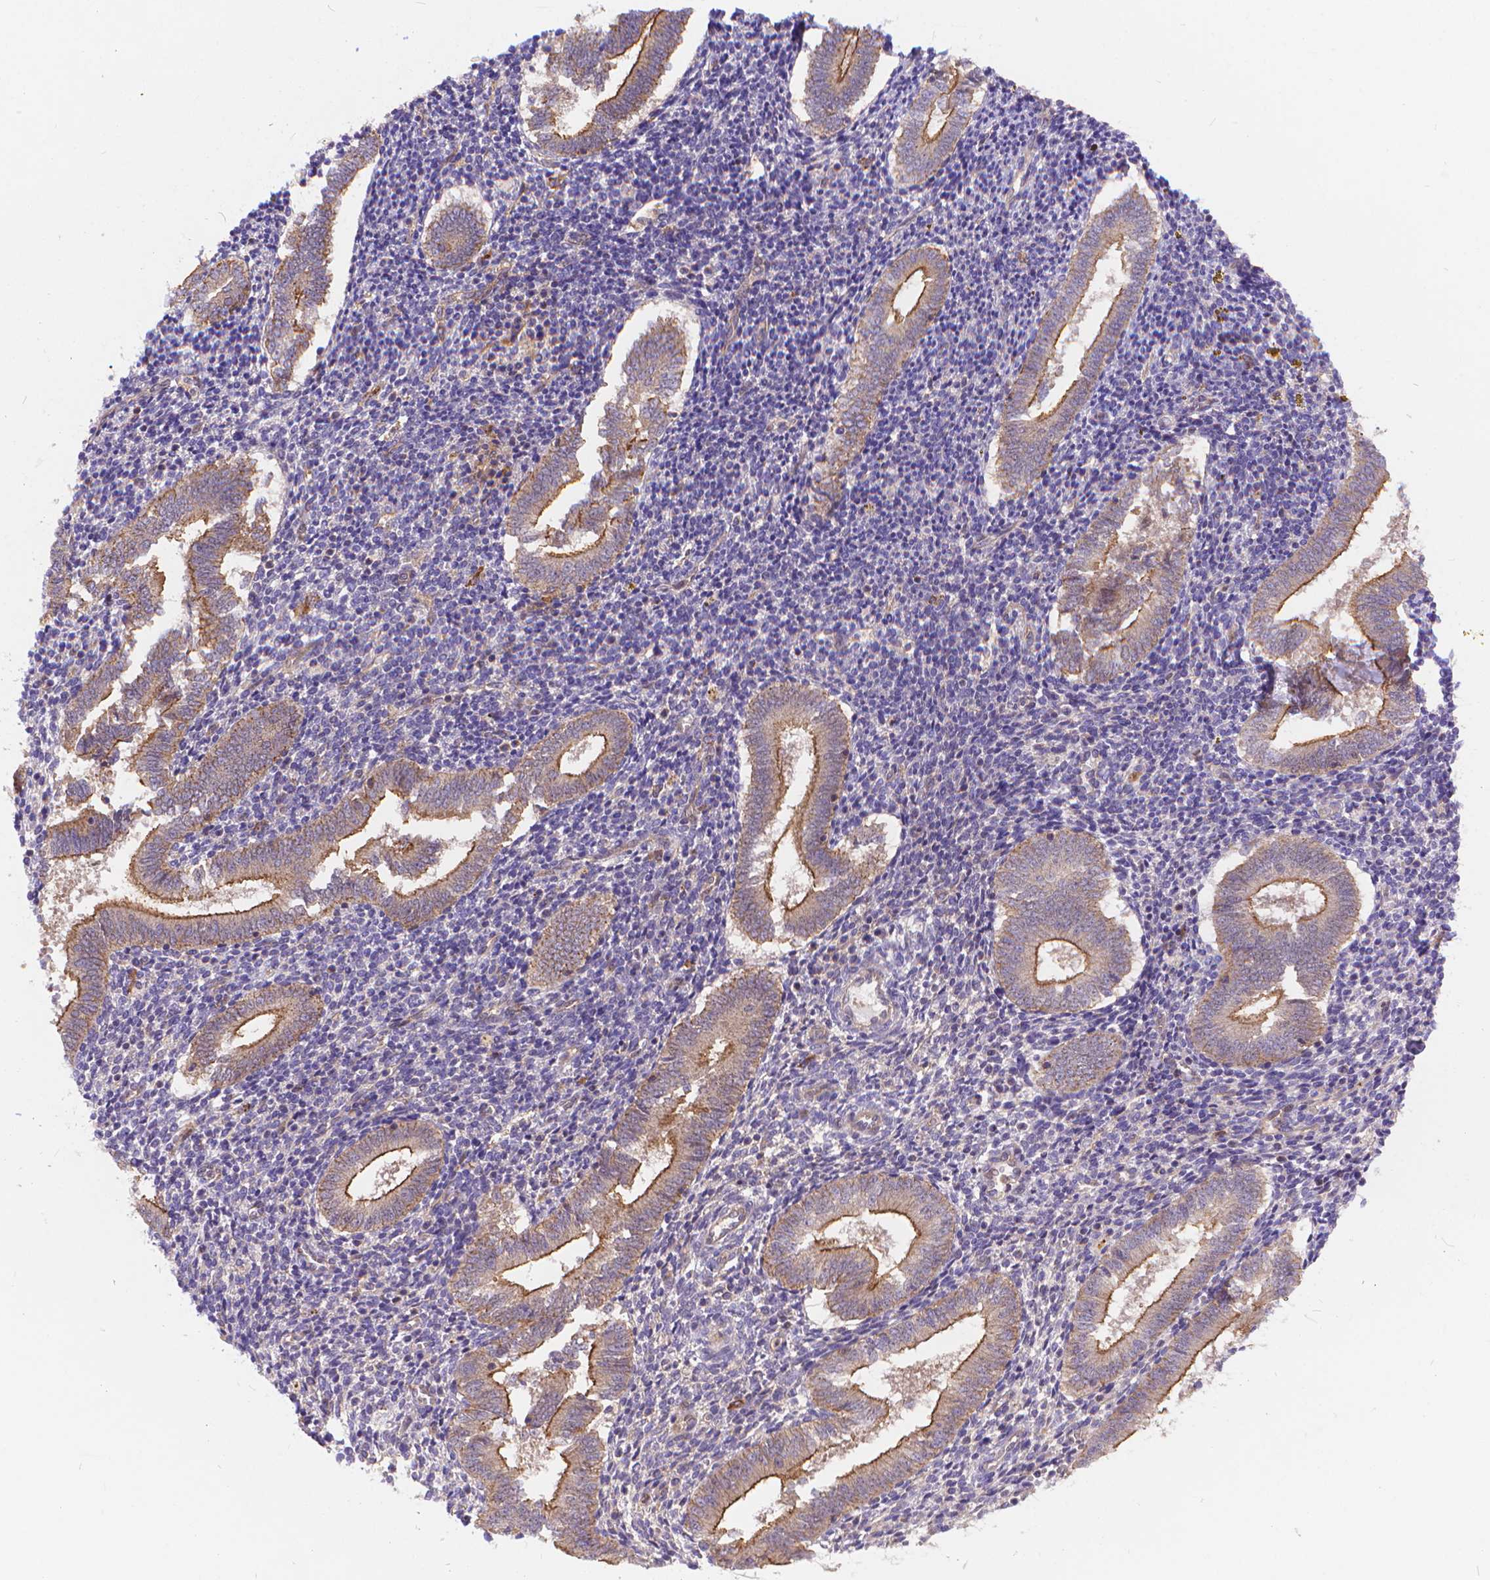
{"staining": {"intensity": "negative", "quantity": "none", "location": "none"}, "tissue": "endometrium", "cell_type": "Cells in endometrial stroma", "image_type": "normal", "snomed": [{"axis": "morphology", "description": "Normal tissue, NOS"}, {"axis": "topography", "description": "Endometrium"}], "caption": "Micrograph shows no protein staining in cells in endometrial stroma of benign endometrium. The staining is performed using DAB (3,3'-diaminobenzidine) brown chromogen with nuclei counter-stained in using hematoxylin.", "gene": "ARAP1", "patient": {"sex": "female", "age": 25}}